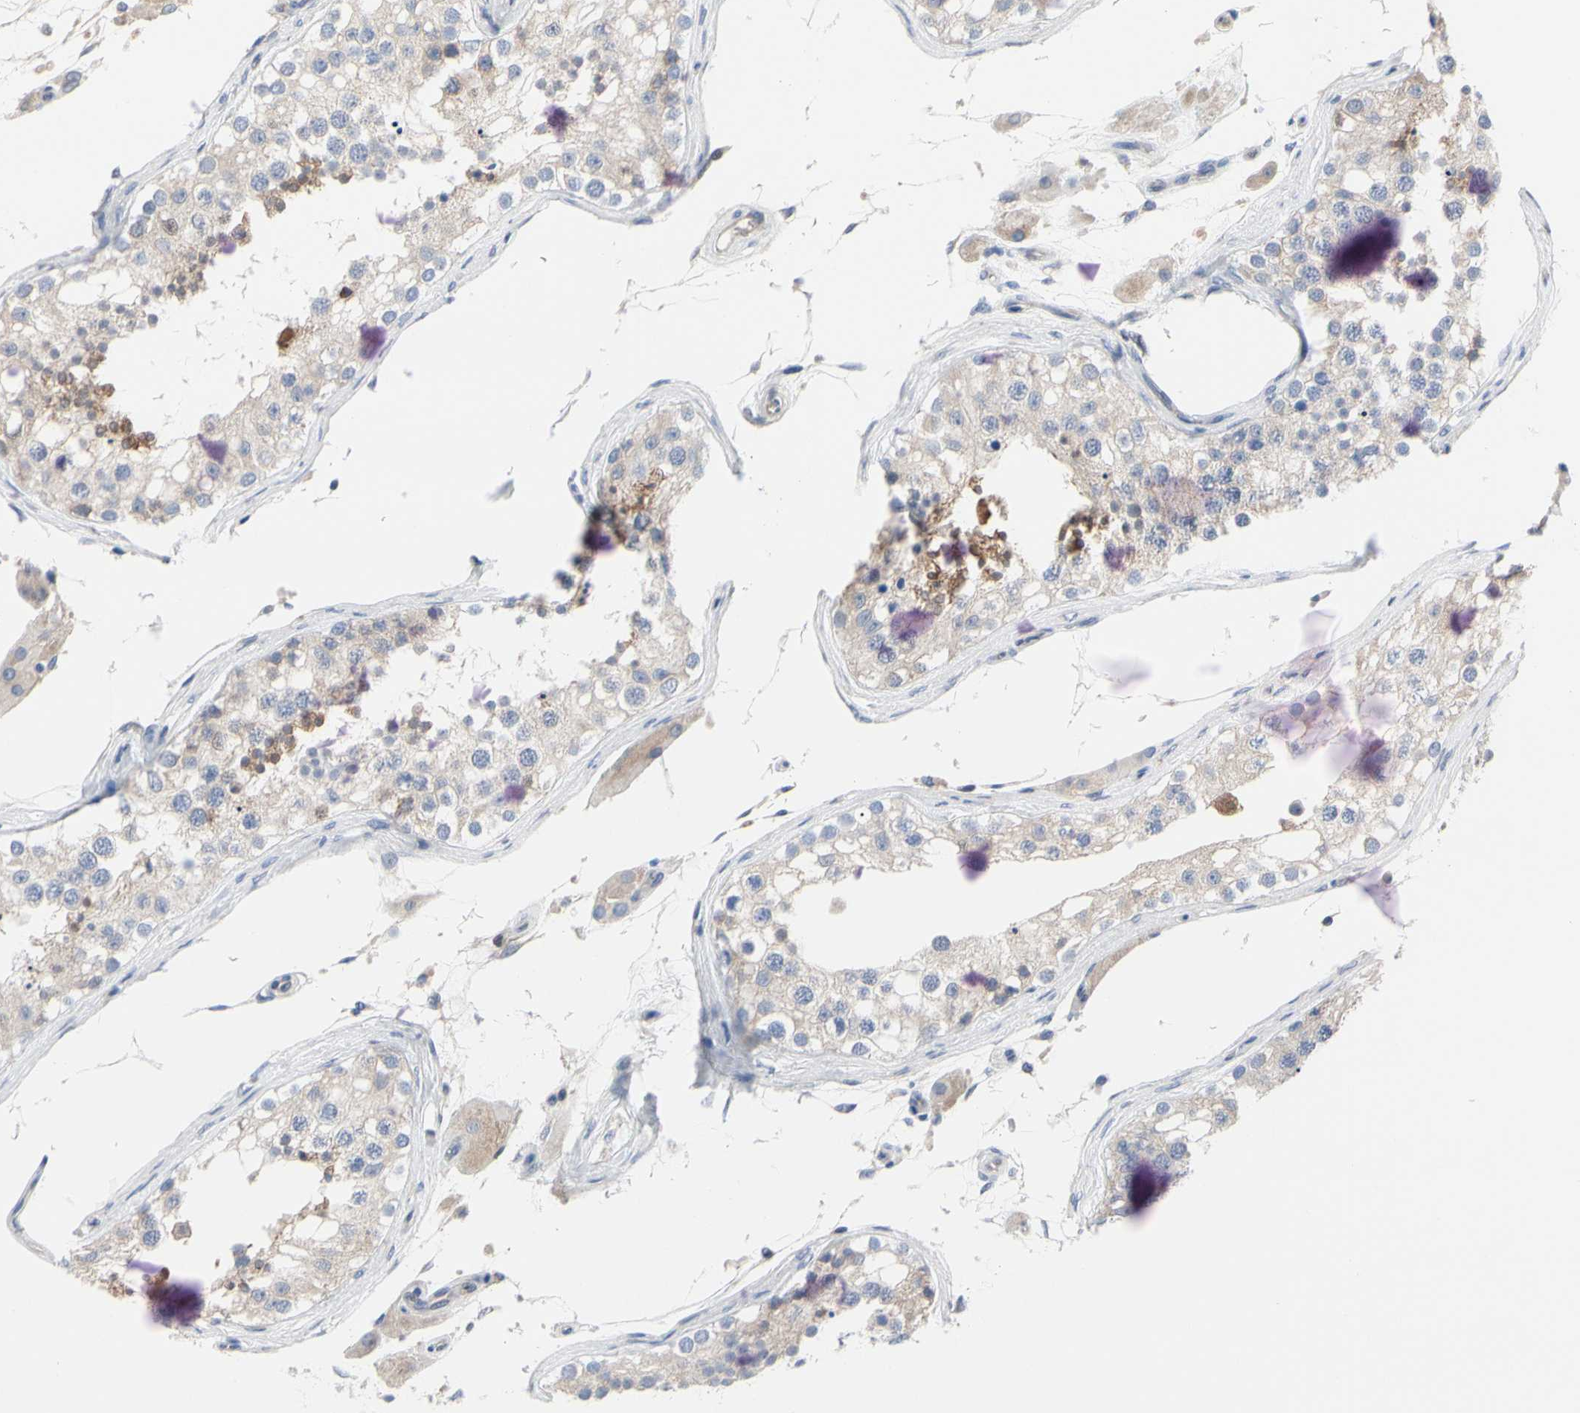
{"staining": {"intensity": "moderate", "quantity": "<25%", "location": "cytoplasmic/membranous"}, "tissue": "testis", "cell_type": "Cells in seminiferous ducts", "image_type": "normal", "snomed": [{"axis": "morphology", "description": "Normal tissue, NOS"}, {"axis": "topography", "description": "Testis"}], "caption": "High-power microscopy captured an immunohistochemistry micrograph of benign testis, revealing moderate cytoplasmic/membranous staining in about <25% of cells in seminiferous ducts.", "gene": "MCL1", "patient": {"sex": "male", "age": 68}}